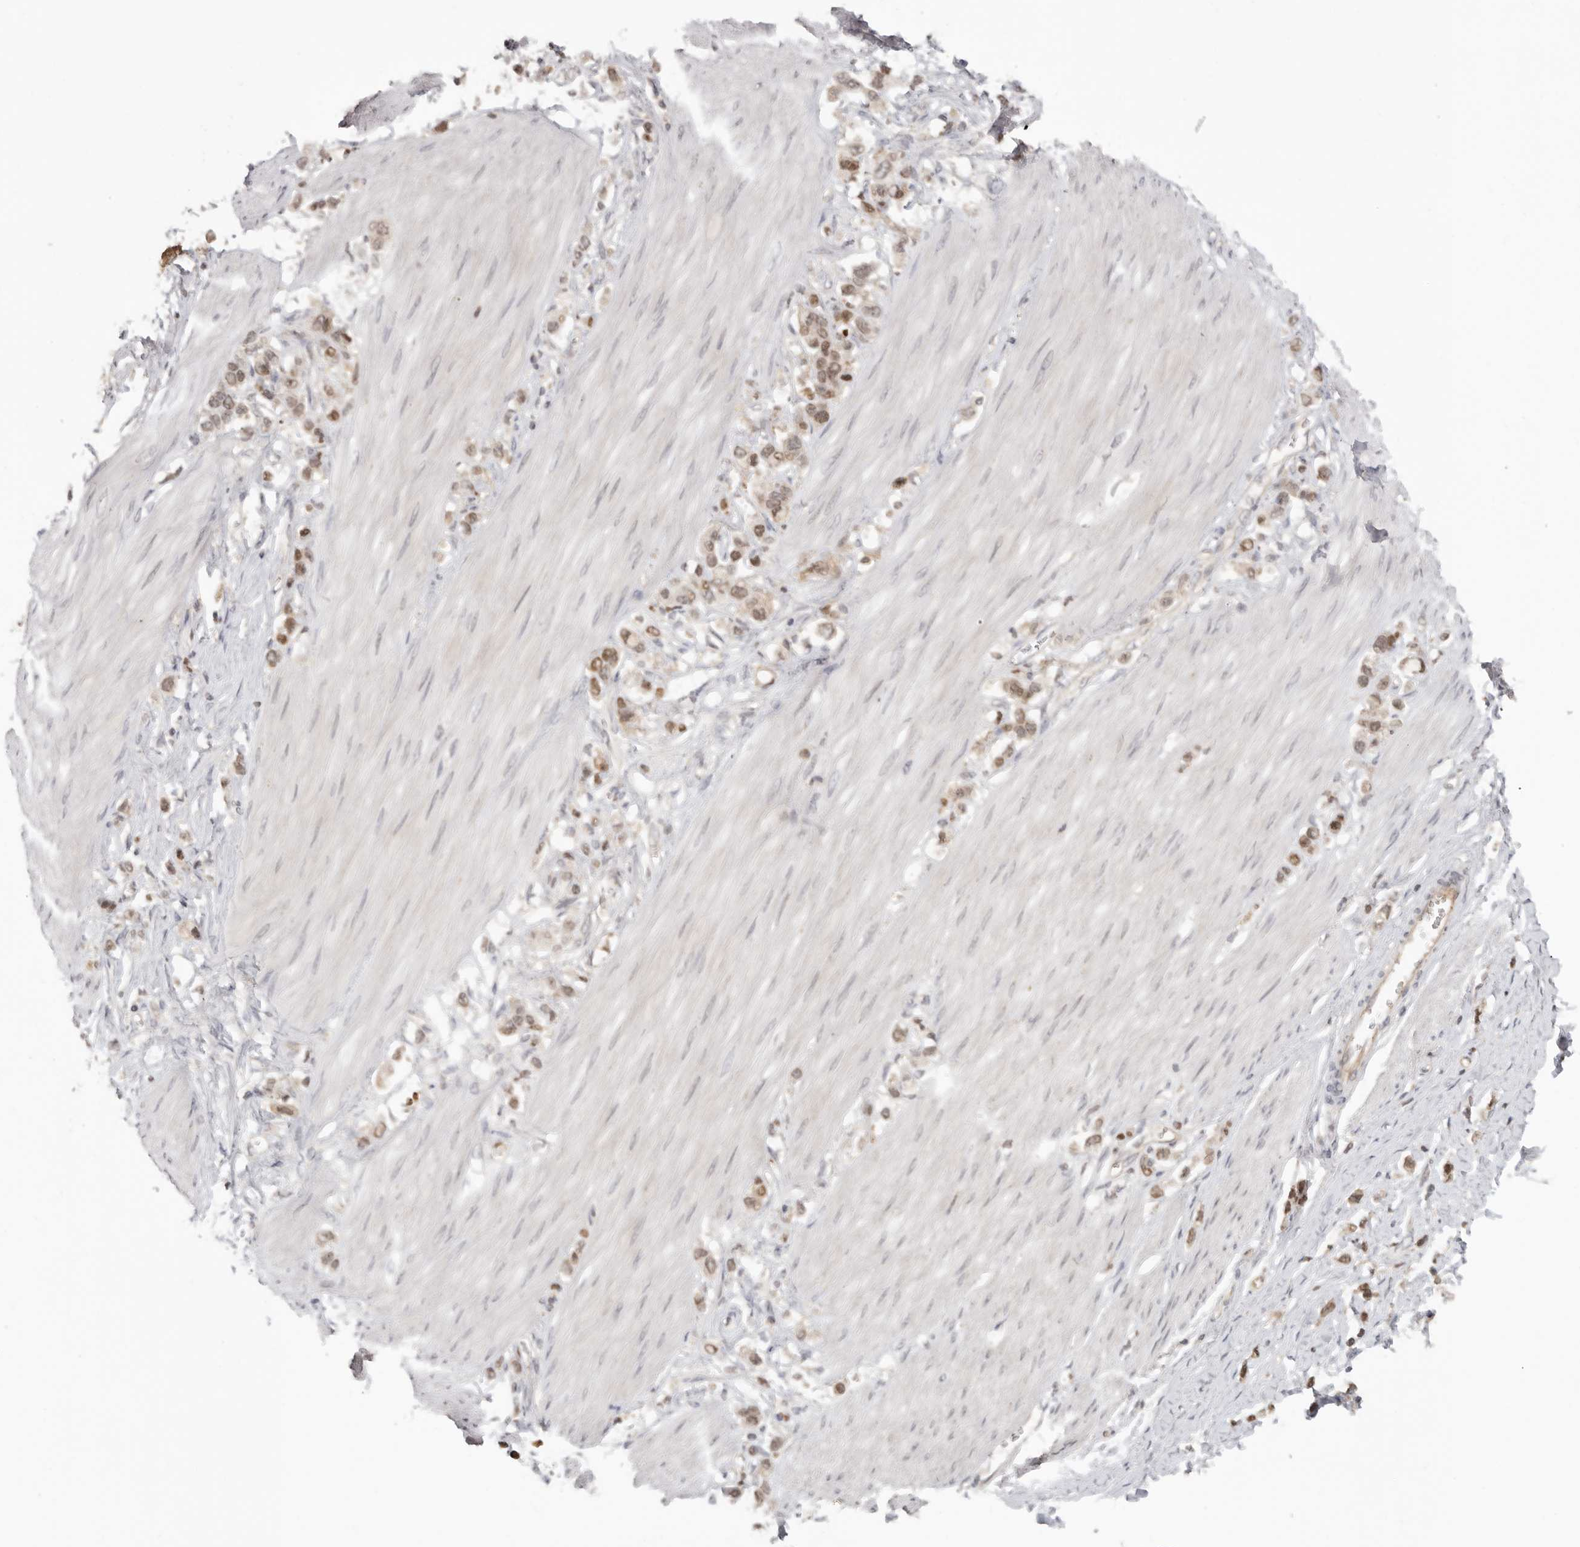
{"staining": {"intensity": "moderate", "quantity": ">75%", "location": "nuclear"}, "tissue": "stomach cancer", "cell_type": "Tumor cells", "image_type": "cancer", "snomed": [{"axis": "morphology", "description": "Adenocarcinoma, NOS"}, {"axis": "topography", "description": "Stomach"}], "caption": "The micrograph demonstrates immunohistochemical staining of adenocarcinoma (stomach). There is moderate nuclear positivity is present in about >75% of tumor cells.", "gene": "PSMA5", "patient": {"sex": "female", "age": 65}}